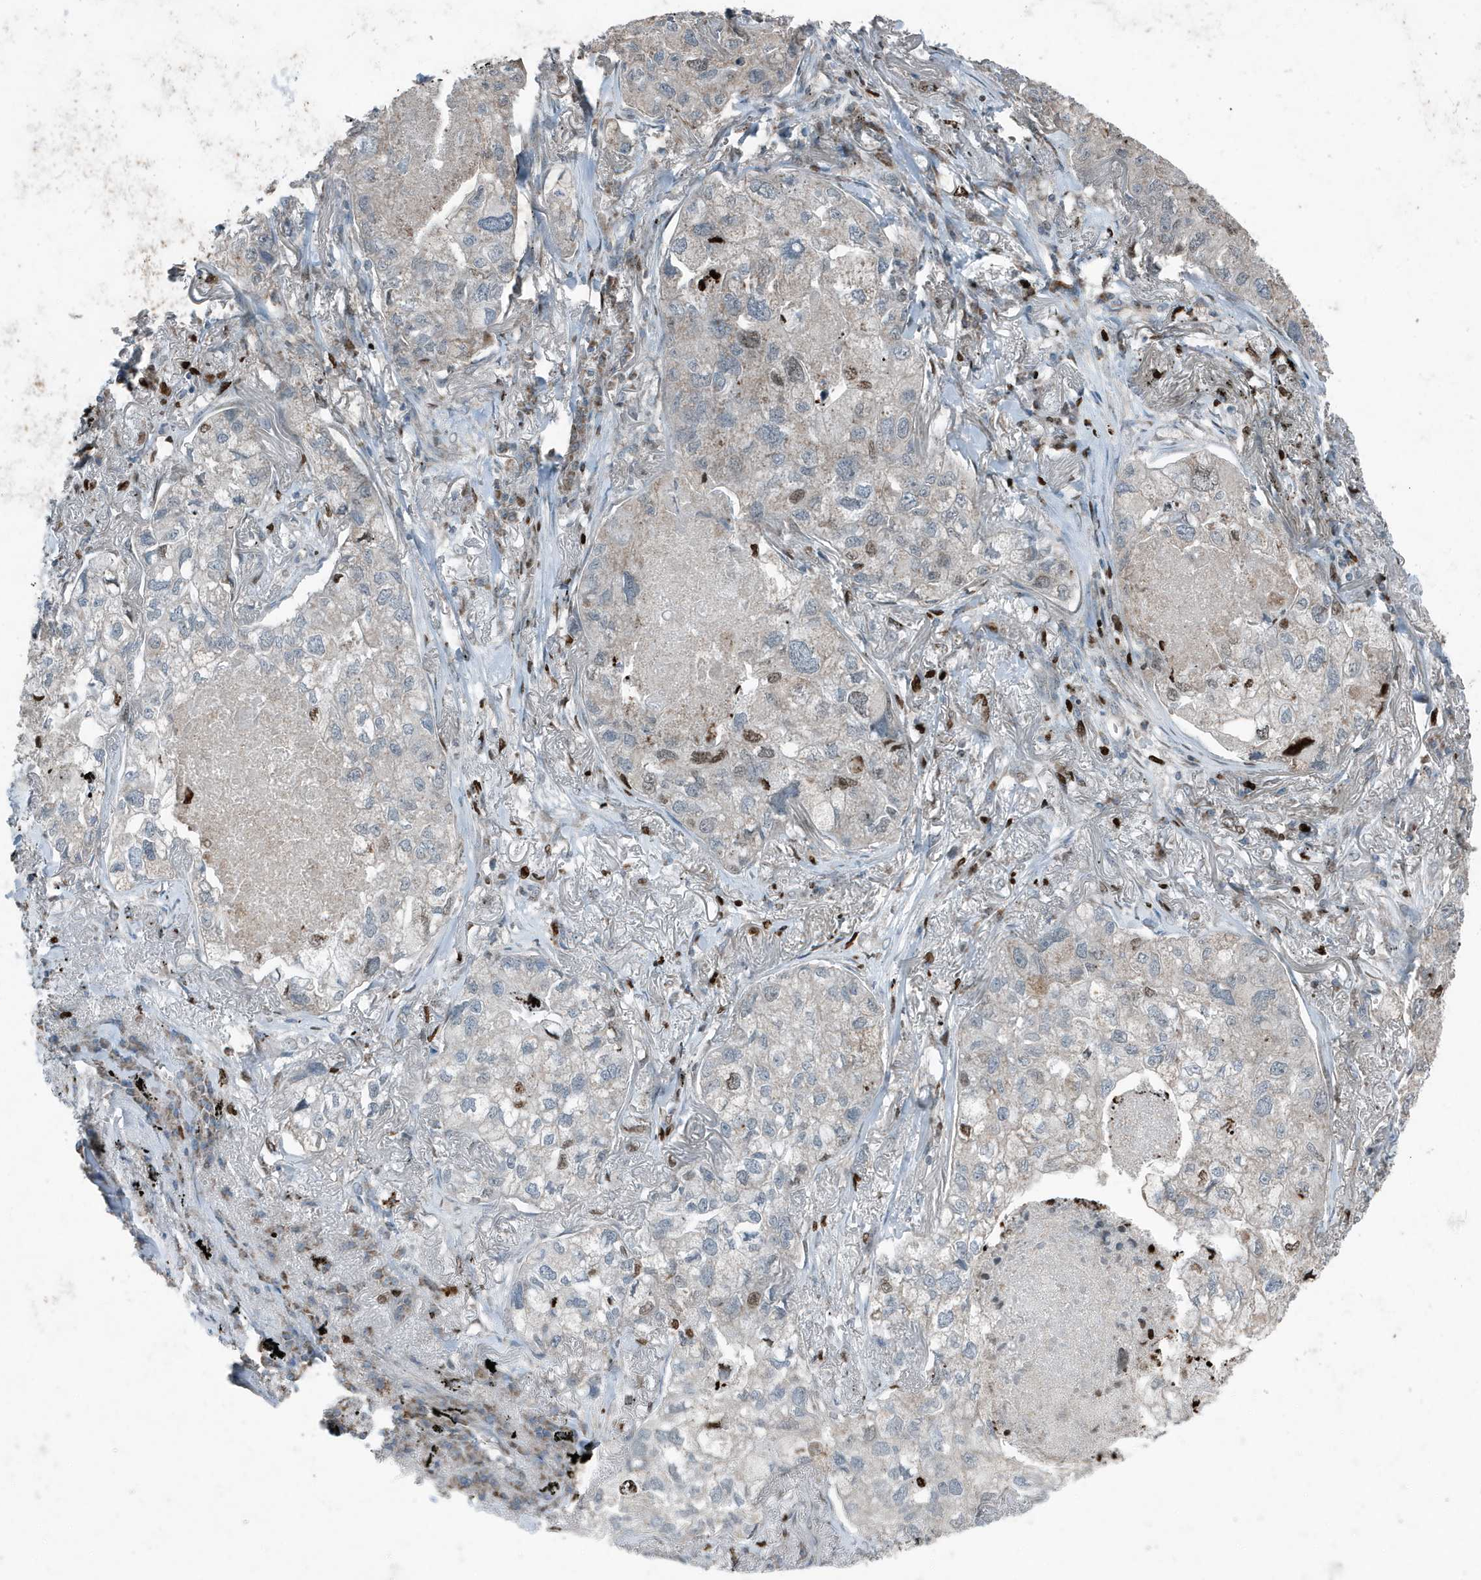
{"staining": {"intensity": "moderate", "quantity": "<25%", "location": "nuclear"}, "tissue": "lung cancer", "cell_type": "Tumor cells", "image_type": "cancer", "snomed": [{"axis": "morphology", "description": "Adenocarcinoma, NOS"}, {"axis": "topography", "description": "Lung"}], "caption": "Immunohistochemical staining of human lung cancer (adenocarcinoma) demonstrates low levels of moderate nuclear staining in approximately <25% of tumor cells.", "gene": "MT-CYB", "patient": {"sex": "male", "age": 65}}